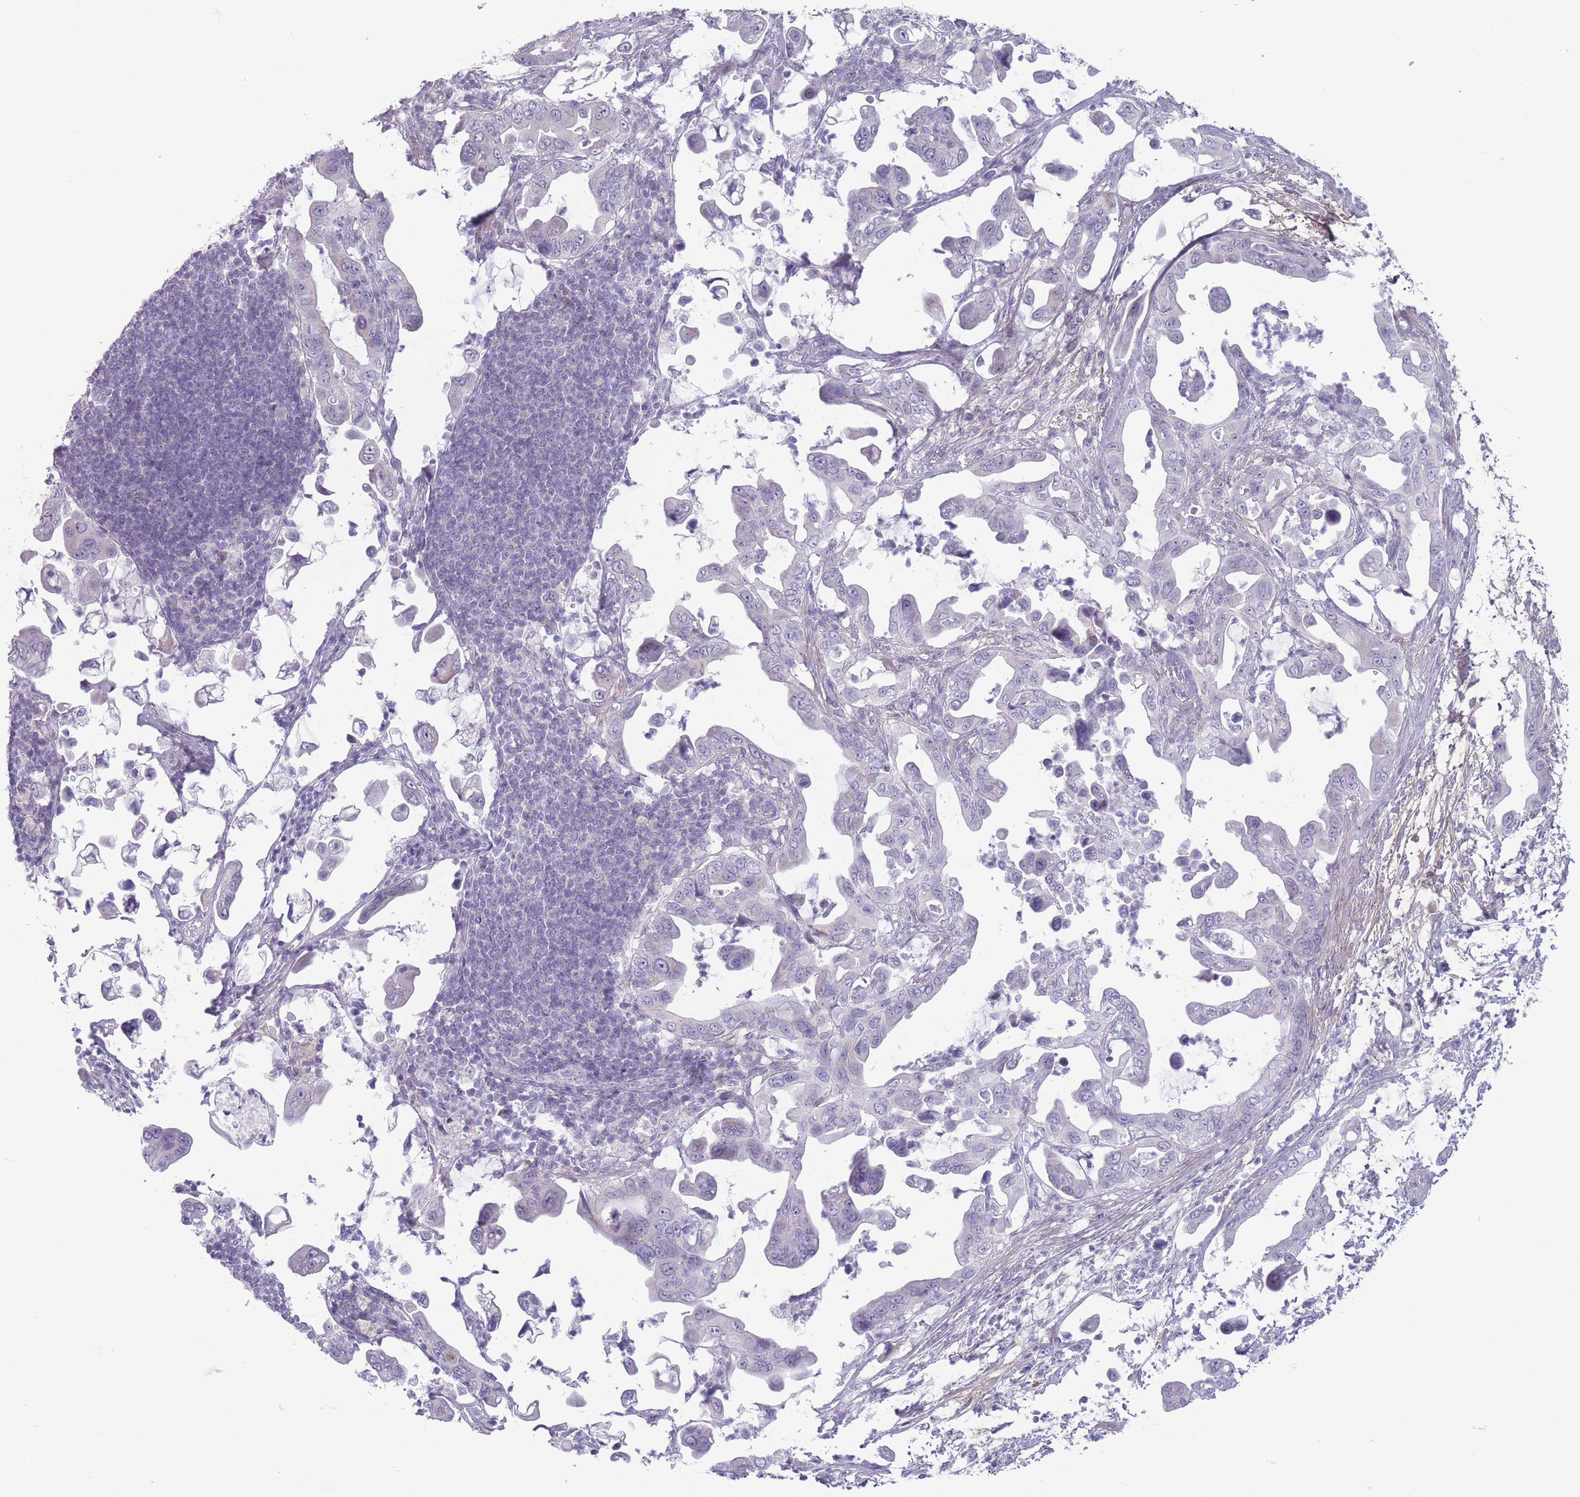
{"staining": {"intensity": "negative", "quantity": "none", "location": "none"}, "tissue": "pancreatic cancer", "cell_type": "Tumor cells", "image_type": "cancer", "snomed": [{"axis": "morphology", "description": "Adenocarcinoma, NOS"}, {"axis": "topography", "description": "Pancreas"}], "caption": "A histopathology image of human adenocarcinoma (pancreatic) is negative for staining in tumor cells.", "gene": "PAIP2B", "patient": {"sex": "male", "age": 61}}